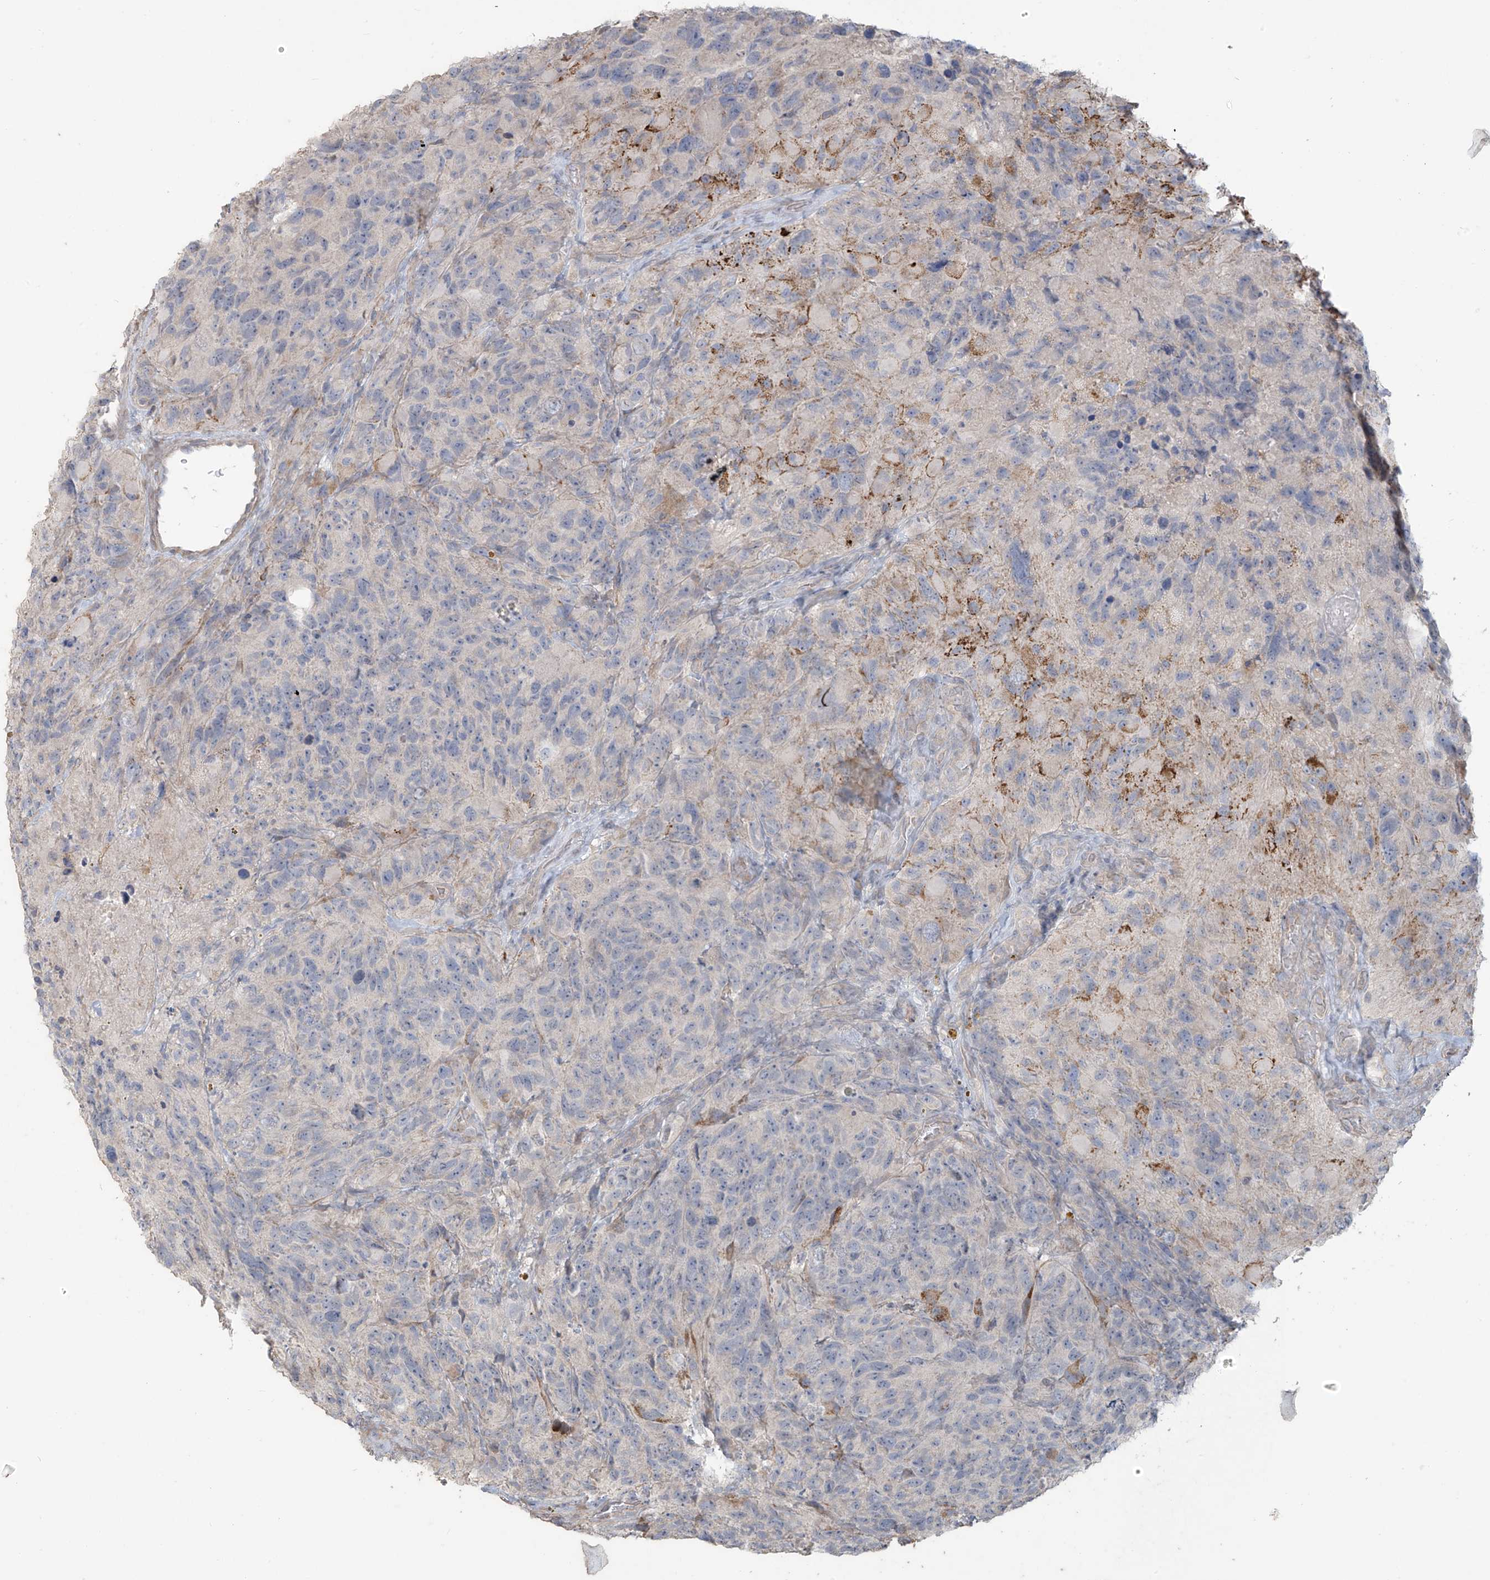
{"staining": {"intensity": "negative", "quantity": "none", "location": "none"}, "tissue": "glioma", "cell_type": "Tumor cells", "image_type": "cancer", "snomed": [{"axis": "morphology", "description": "Glioma, malignant, High grade"}, {"axis": "topography", "description": "Brain"}], "caption": "The photomicrograph demonstrates no significant positivity in tumor cells of malignant glioma (high-grade). Brightfield microscopy of IHC stained with DAB (brown) and hematoxylin (blue), captured at high magnification.", "gene": "MAGIX", "patient": {"sex": "male", "age": 69}}